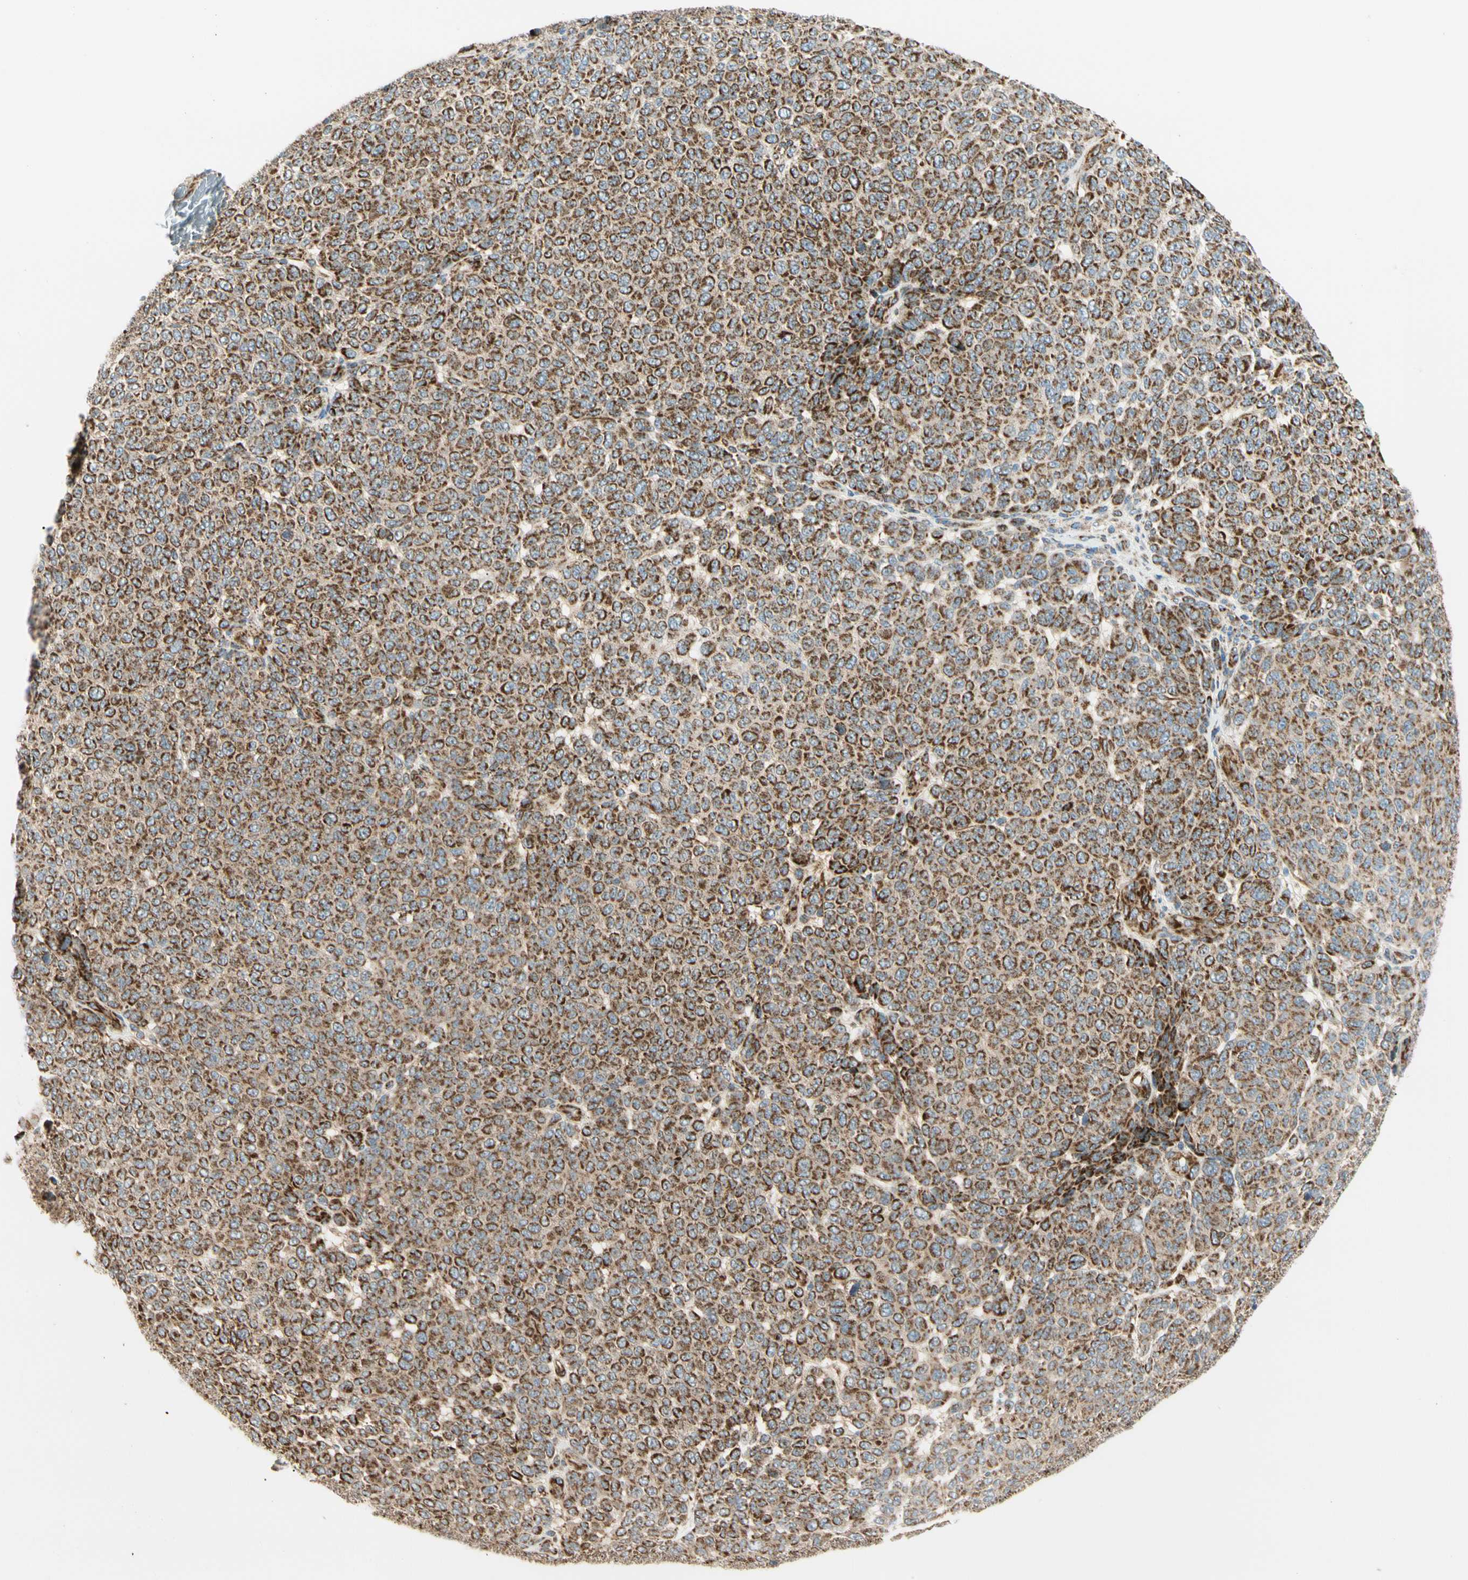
{"staining": {"intensity": "strong", "quantity": ">75%", "location": "cytoplasmic/membranous"}, "tissue": "melanoma", "cell_type": "Tumor cells", "image_type": "cancer", "snomed": [{"axis": "morphology", "description": "Malignant melanoma, NOS"}, {"axis": "topography", "description": "Skin"}], "caption": "About >75% of tumor cells in human melanoma exhibit strong cytoplasmic/membranous protein expression as visualized by brown immunohistochemical staining.", "gene": "TBC1D10A", "patient": {"sex": "male", "age": 59}}